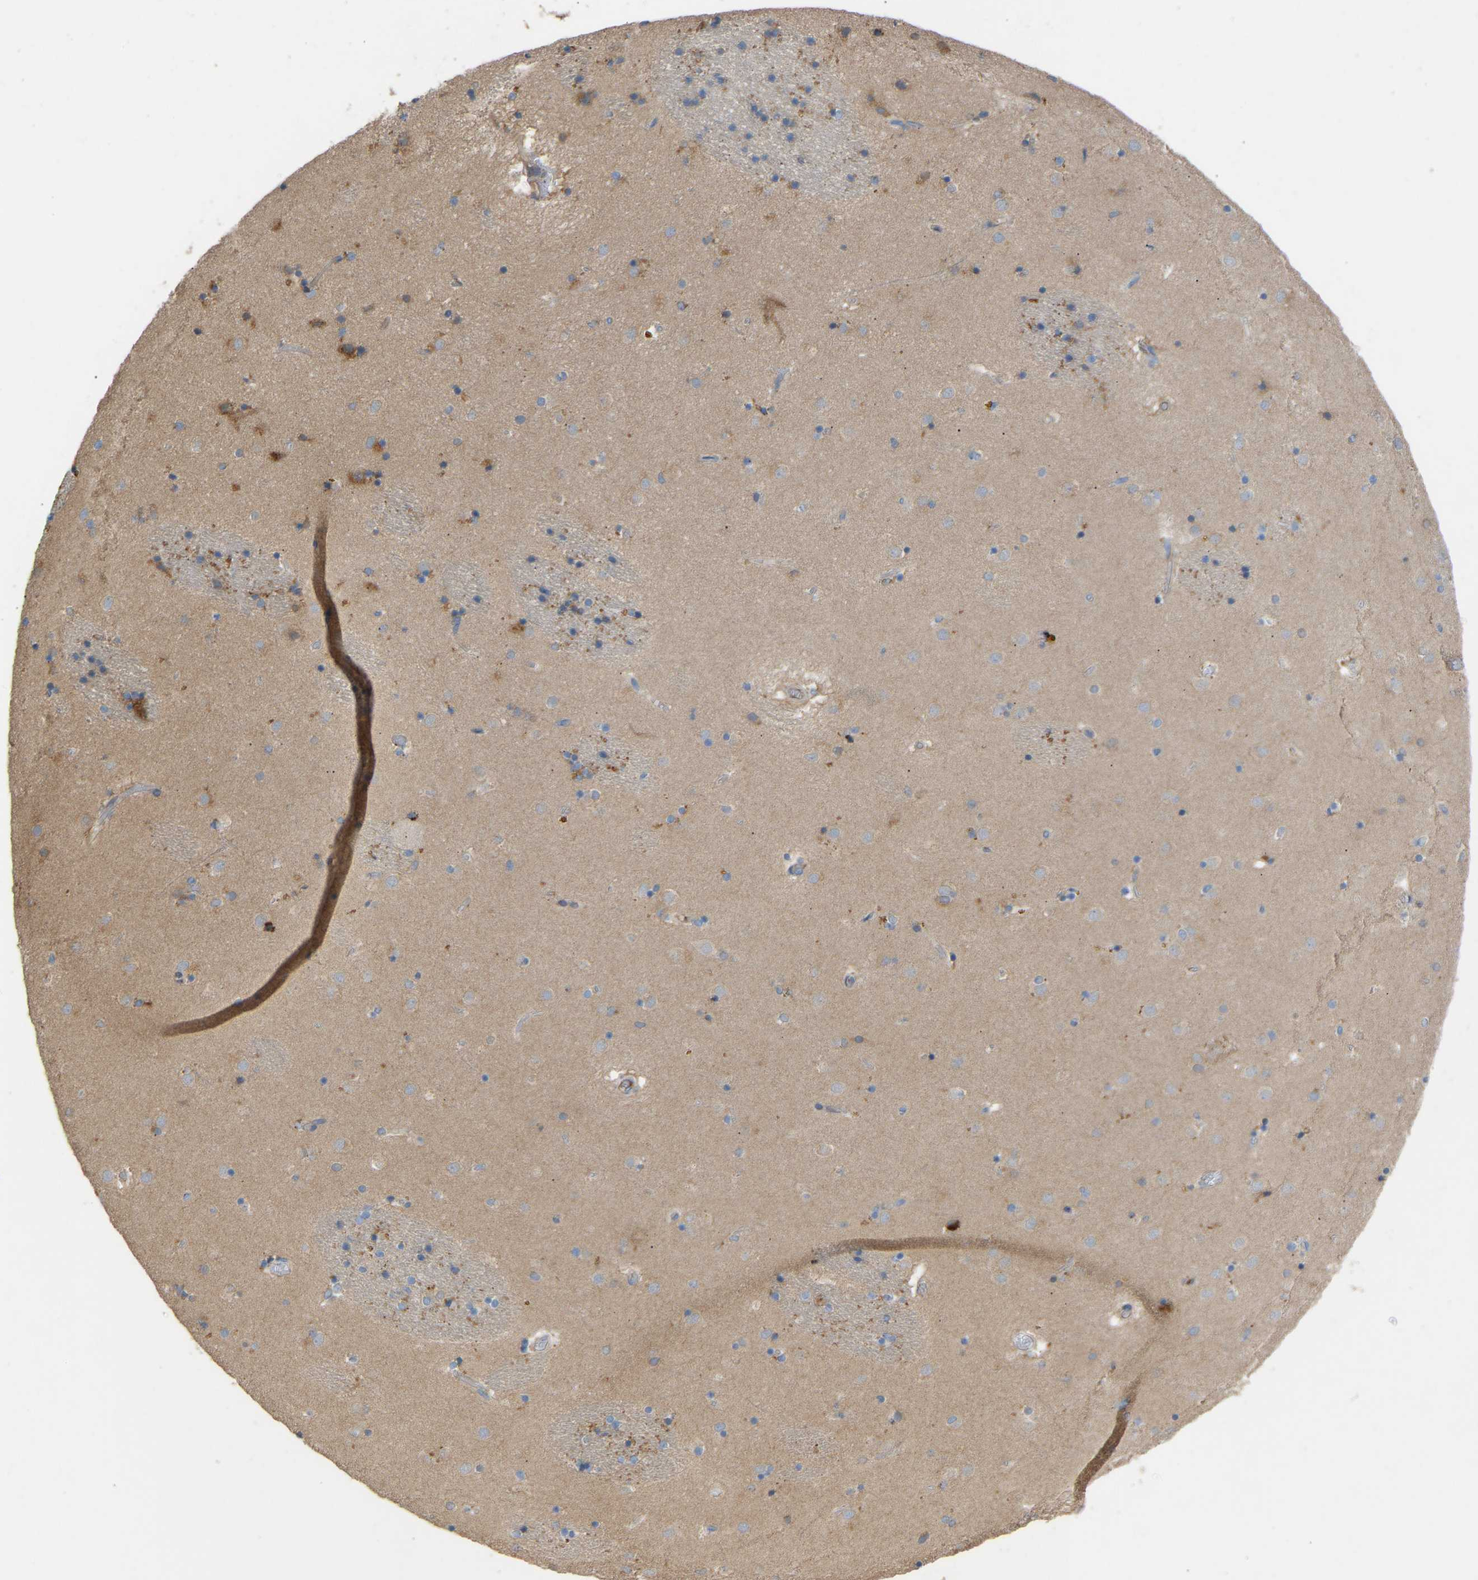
{"staining": {"intensity": "negative", "quantity": "none", "location": "none"}, "tissue": "caudate", "cell_type": "Glial cells", "image_type": "normal", "snomed": [{"axis": "morphology", "description": "Normal tissue, NOS"}, {"axis": "topography", "description": "Lateral ventricle wall"}], "caption": "Glial cells show no significant expression in benign caudate. (Stains: DAB immunohistochemistry (IHC) with hematoxylin counter stain, Microscopy: brightfield microscopy at high magnification).", "gene": "RGP1", "patient": {"sex": "male", "age": 70}}